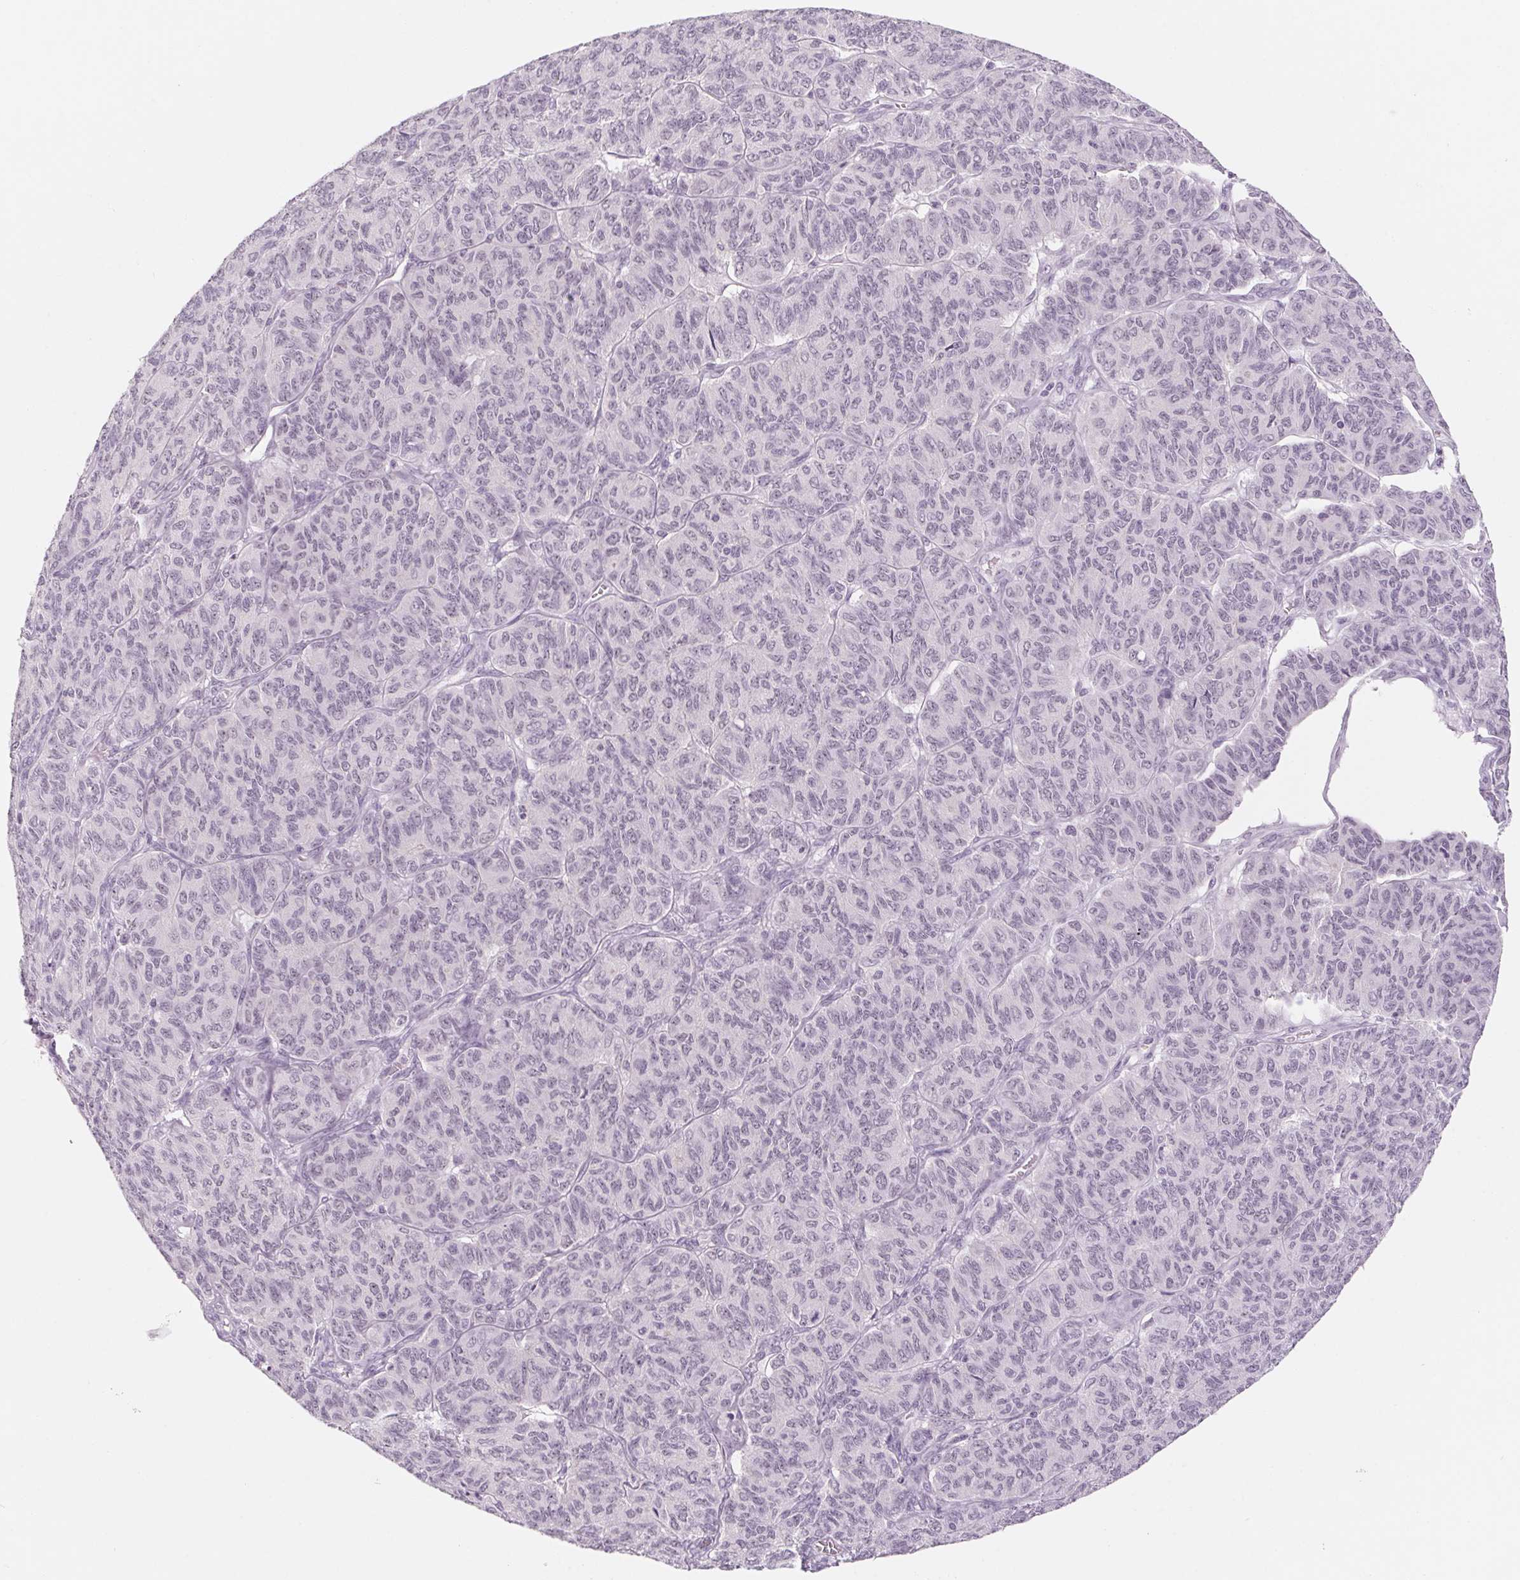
{"staining": {"intensity": "negative", "quantity": "none", "location": "none"}, "tissue": "ovarian cancer", "cell_type": "Tumor cells", "image_type": "cancer", "snomed": [{"axis": "morphology", "description": "Carcinoma, endometroid"}, {"axis": "topography", "description": "Ovary"}], "caption": "High magnification brightfield microscopy of endometroid carcinoma (ovarian) stained with DAB (brown) and counterstained with hematoxylin (blue): tumor cells show no significant positivity.", "gene": "ZIC4", "patient": {"sex": "female", "age": 80}}